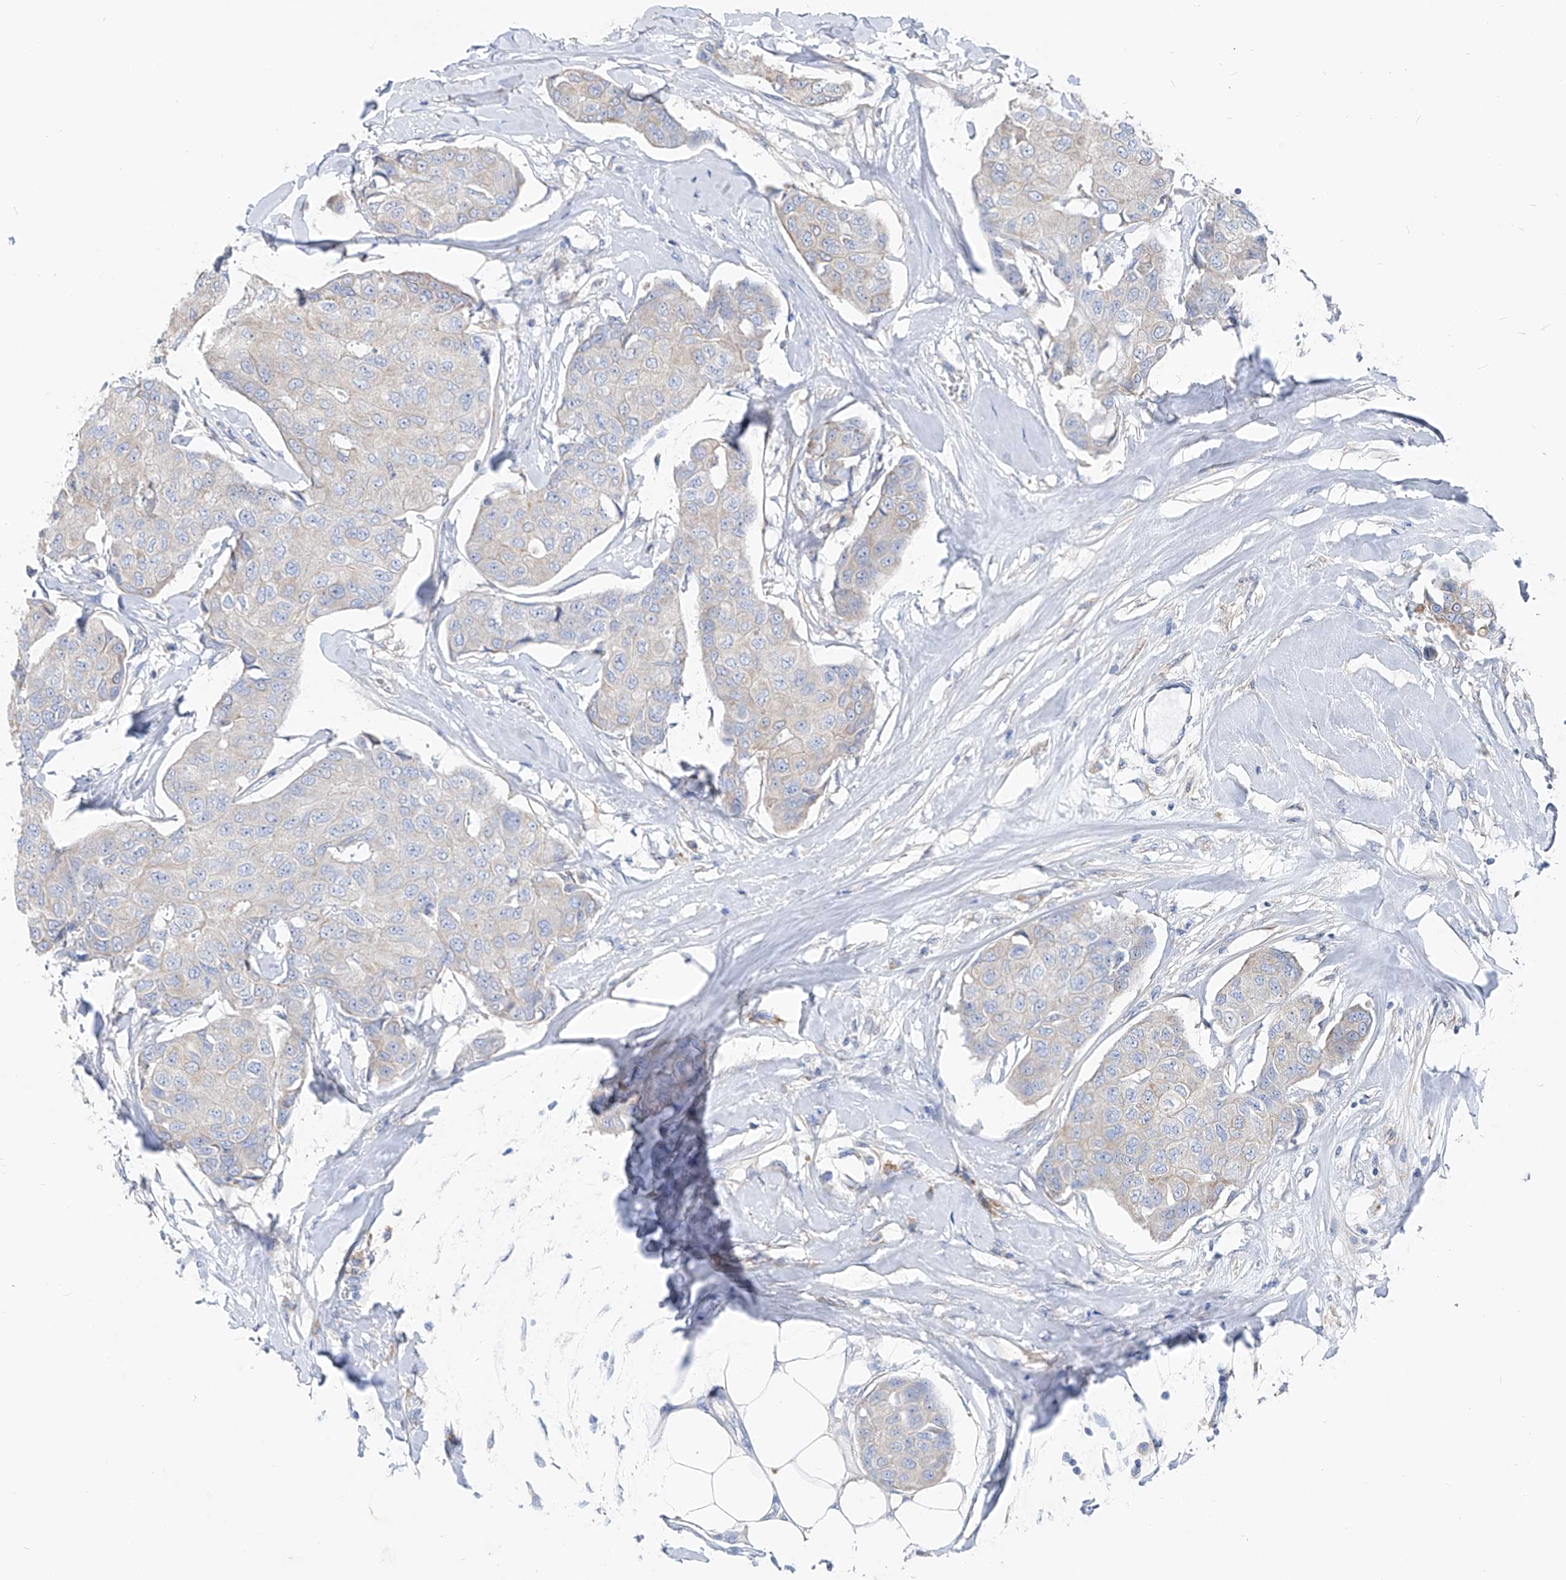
{"staining": {"intensity": "negative", "quantity": "none", "location": "none"}, "tissue": "breast cancer", "cell_type": "Tumor cells", "image_type": "cancer", "snomed": [{"axis": "morphology", "description": "Duct carcinoma"}, {"axis": "topography", "description": "Breast"}], "caption": "Immunohistochemistry photomicrograph of invasive ductal carcinoma (breast) stained for a protein (brown), which reveals no positivity in tumor cells.", "gene": "UFL1", "patient": {"sex": "female", "age": 80}}